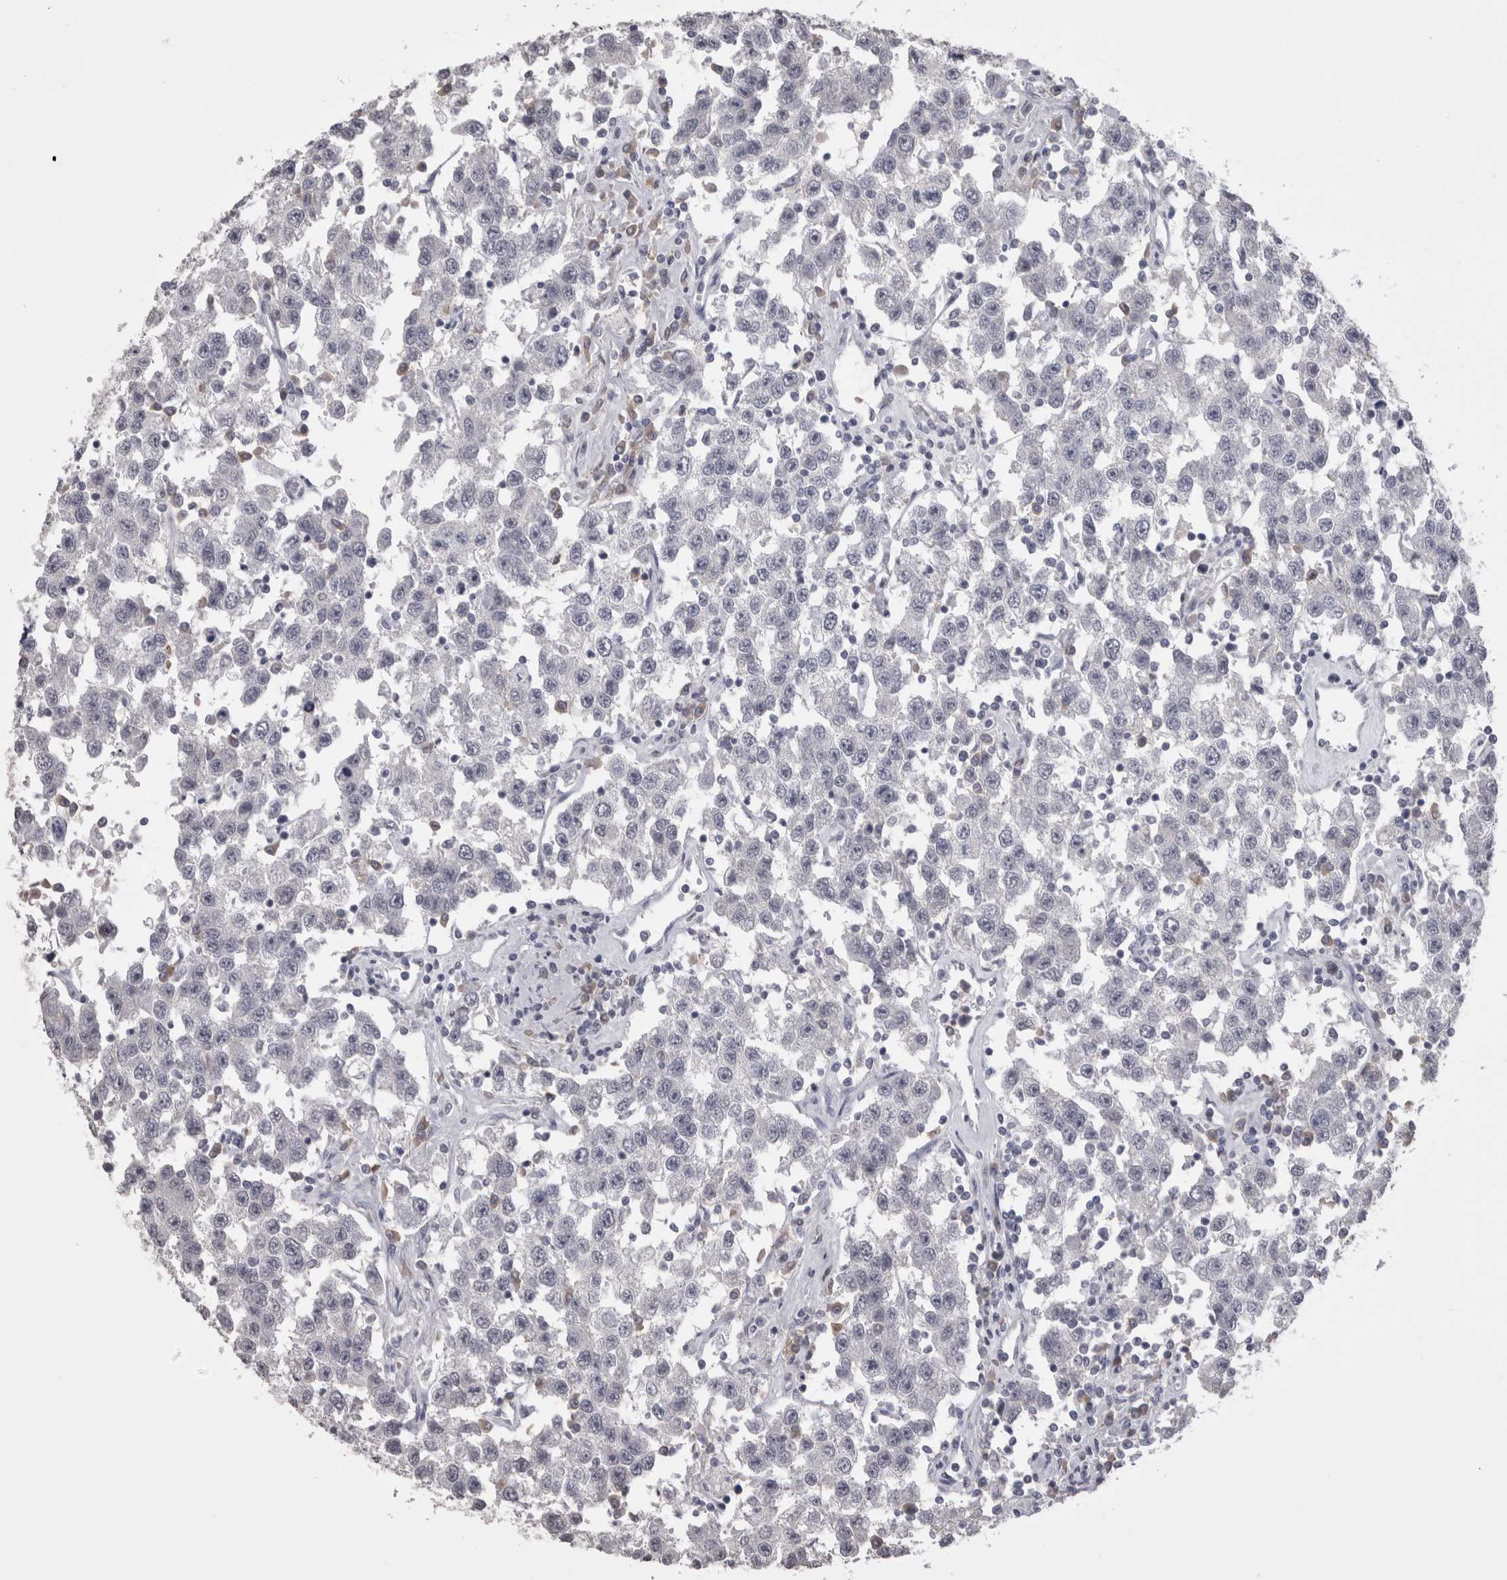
{"staining": {"intensity": "negative", "quantity": "none", "location": "none"}, "tissue": "testis cancer", "cell_type": "Tumor cells", "image_type": "cancer", "snomed": [{"axis": "morphology", "description": "Seminoma, NOS"}, {"axis": "topography", "description": "Testis"}], "caption": "An immunohistochemistry (IHC) photomicrograph of seminoma (testis) is shown. There is no staining in tumor cells of seminoma (testis).", "gene": "LAX1", "patient": {"sex": "male", "age": 41}}